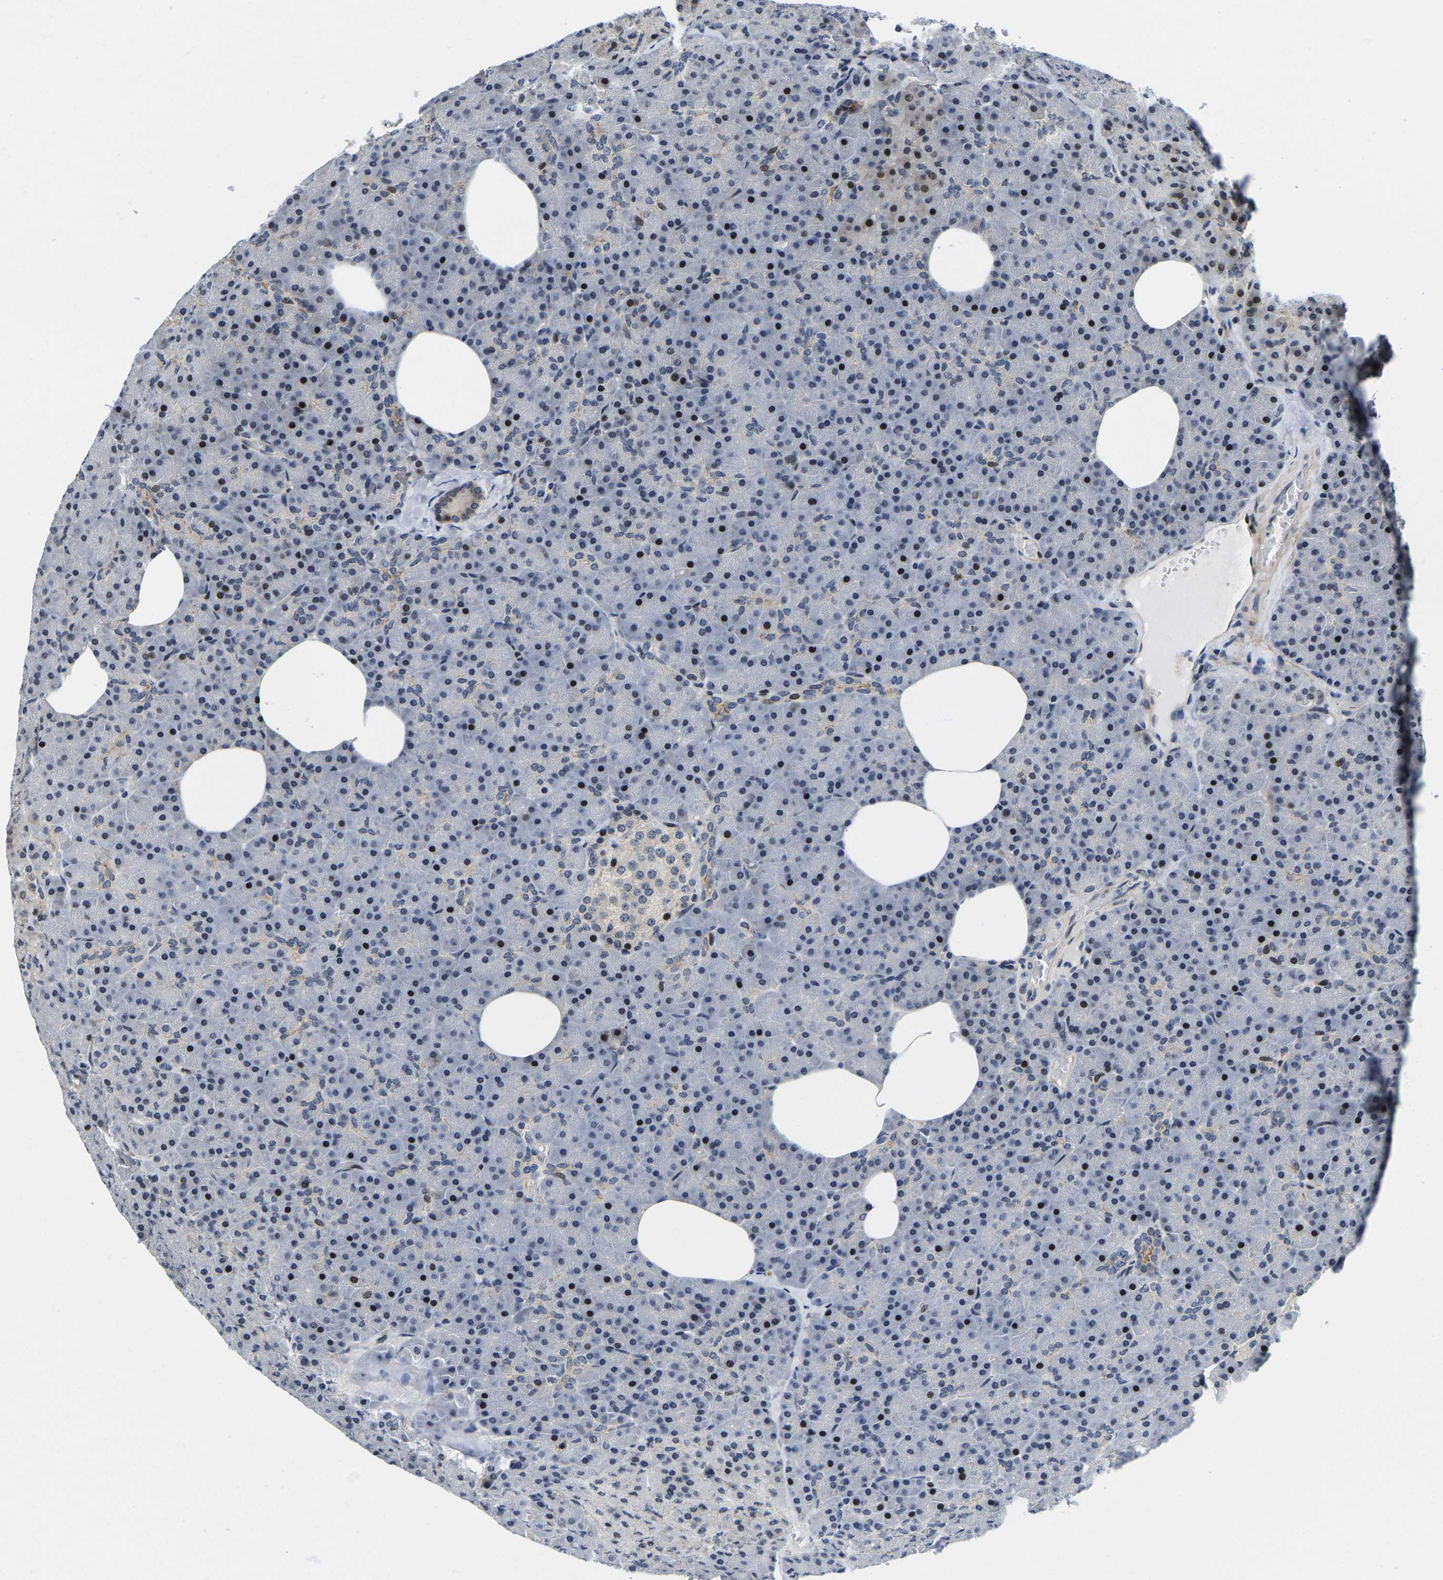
{"staining": {"intensity": "moderate", "quantity": "25%-75%", "location": "cytoplasmic/membranous,nuclear"}, "tissue": "pancreas", "cell_type": "Exocrine glandular cells", "image_type": "normal", "snomed": [{"axis": "morphology", "description": "Normal tissue, NOS"}, {"axis": "morphology", "description": "Carcinoid, malignant, NOS"}, {"axis": "topography", "description": "Pancreas"}], "caption": "IHC photomicrograph of unremarkable human pancreas stained for a protein (brown), which exhibits medium levels of moderate cytoplasmic/membranous,nuclear staining in approximately 25%-75% of exocrine glandular cells.", "gene": "GTPBP10", "patient": {"sex": "female", "age": 35}}